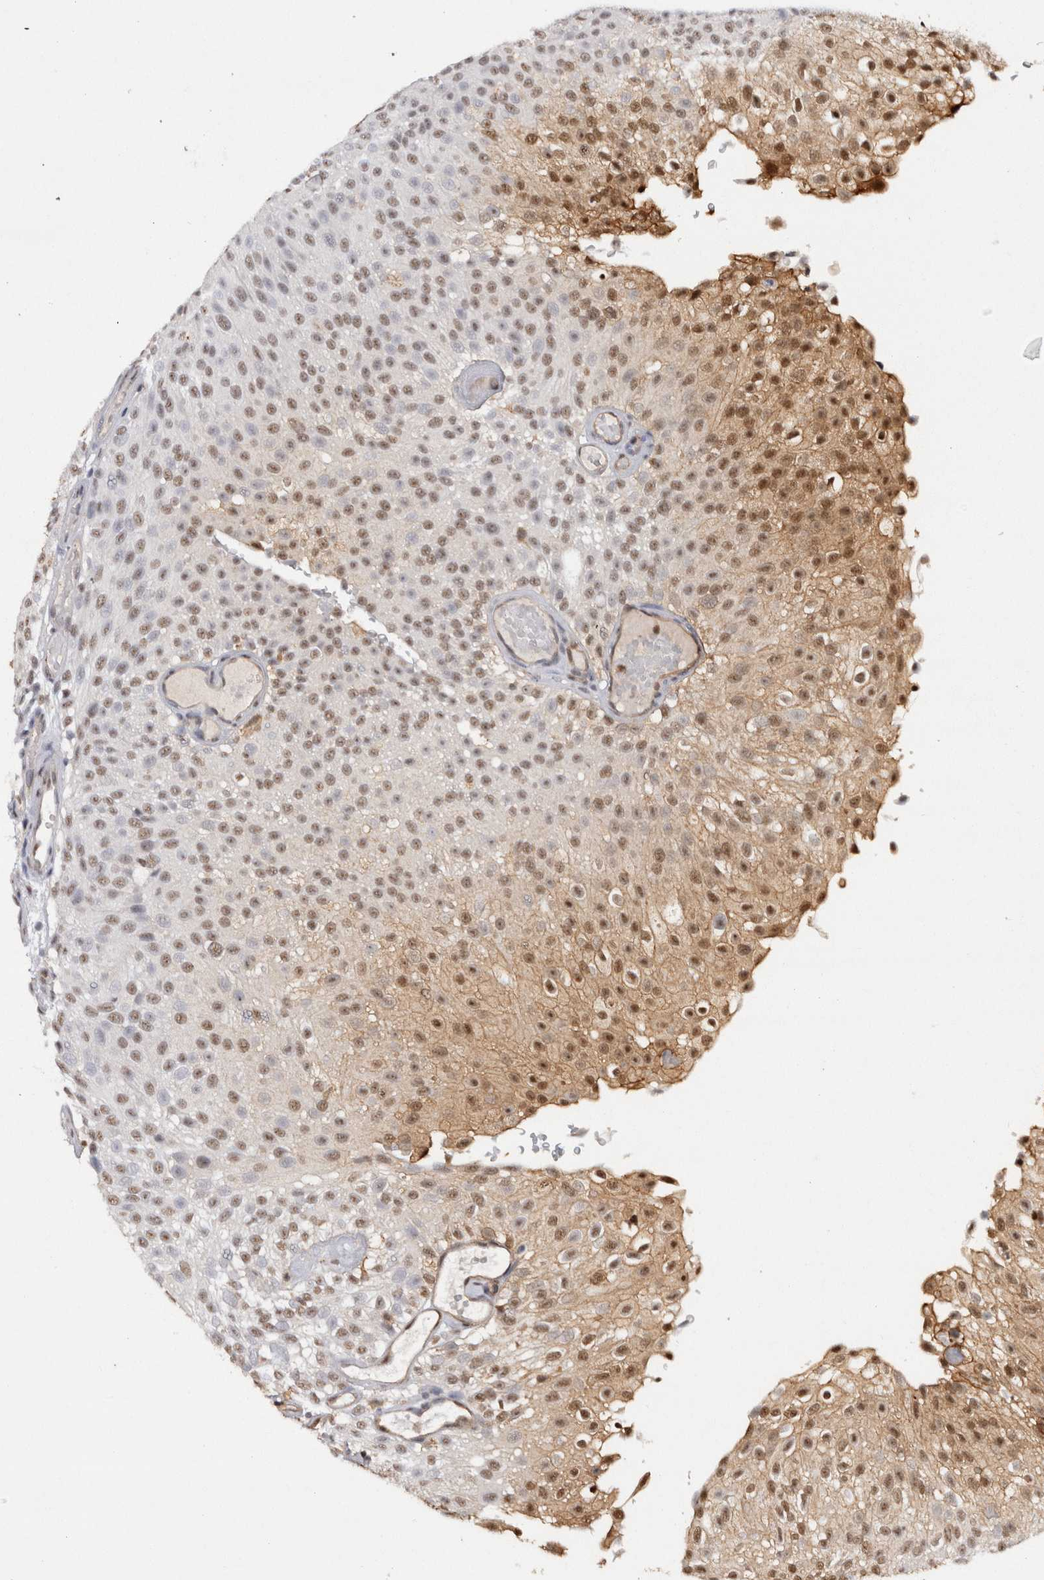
{"staining": {"intensity": "moderate", "quantity": ">75%", "location": "cytoplasmic/membranous,nuclear"}, "tissue": "urothelial cancer", "cell_type": "Tumor cells", "image_type": "cancer", "snomed": [{"axis": "morphology", "description": "Urothelial carcinoma, Low grade"}, {"axis": "topography", "description": "Urinary bladder"}], "caption": "IHC histopathology image of urothelial carcinoma (low-grade) stained for a protein (brown), which shows medium levels of moderate cytoplasmic/membranous and nuclear positivity in approximately >75% of tumor cells.", "gene": "RPS6KA2", "patient": {"sex": "male", "age": 78}}